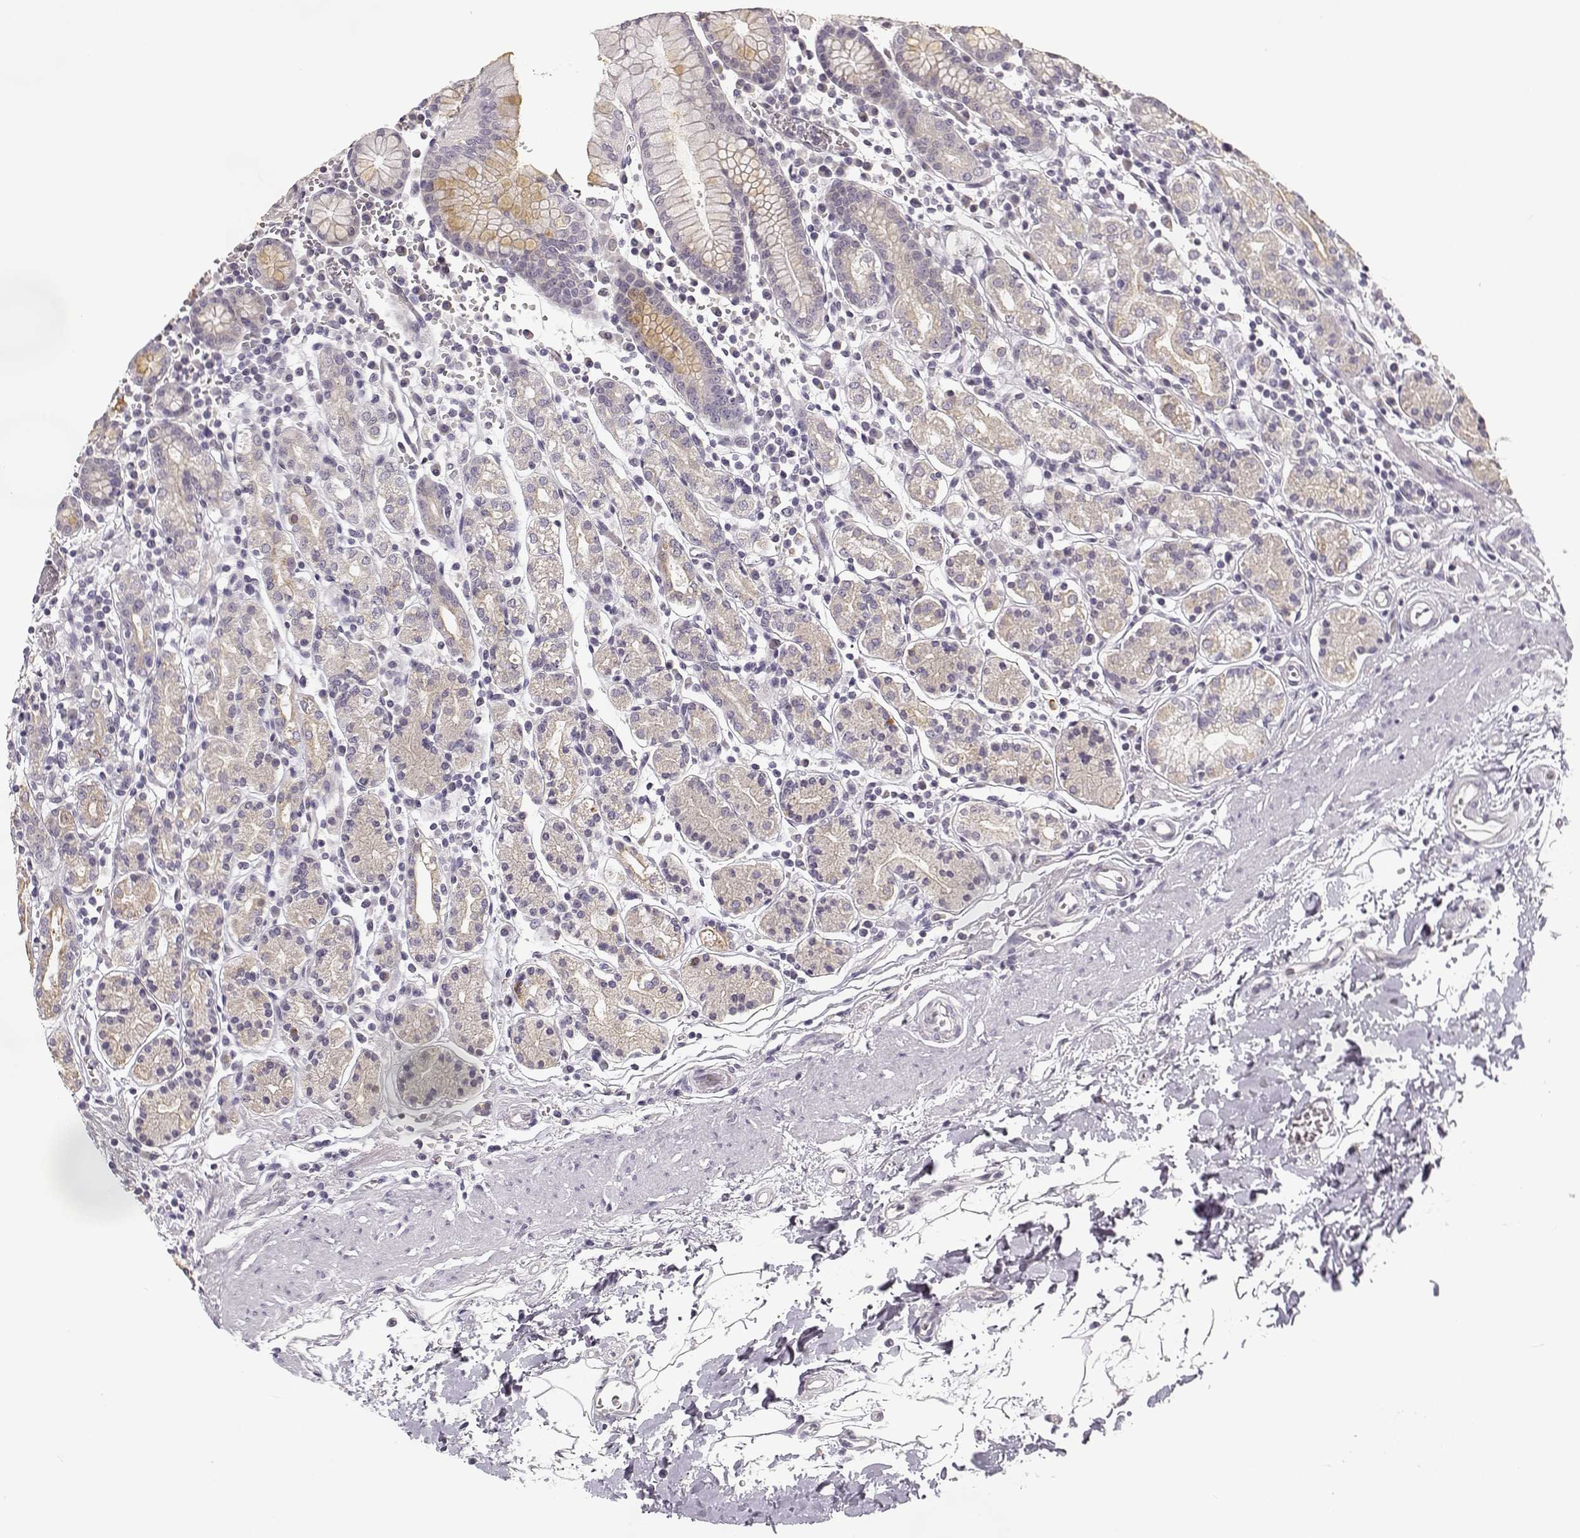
{"staining": {"intensity": "negative", "quantity": "none", "location": "none"}, "tissue": "stomach", "cell_type": "Glandular cells", "image_type": "normal", "snomed": [{"axis": "morphology", "description": "Normal tissue, NOS"}, {"axis": "topography", "description": "Stomach, upper"}, {"axis": "topography", "description": "Stomach"}], "caption": "IHC micrograph of benign human stomach stained for a protein (brown), which shows no staining in glandular cells.", "gene": "TMEM145", "patient": {"sex": "male", "age": 62}}